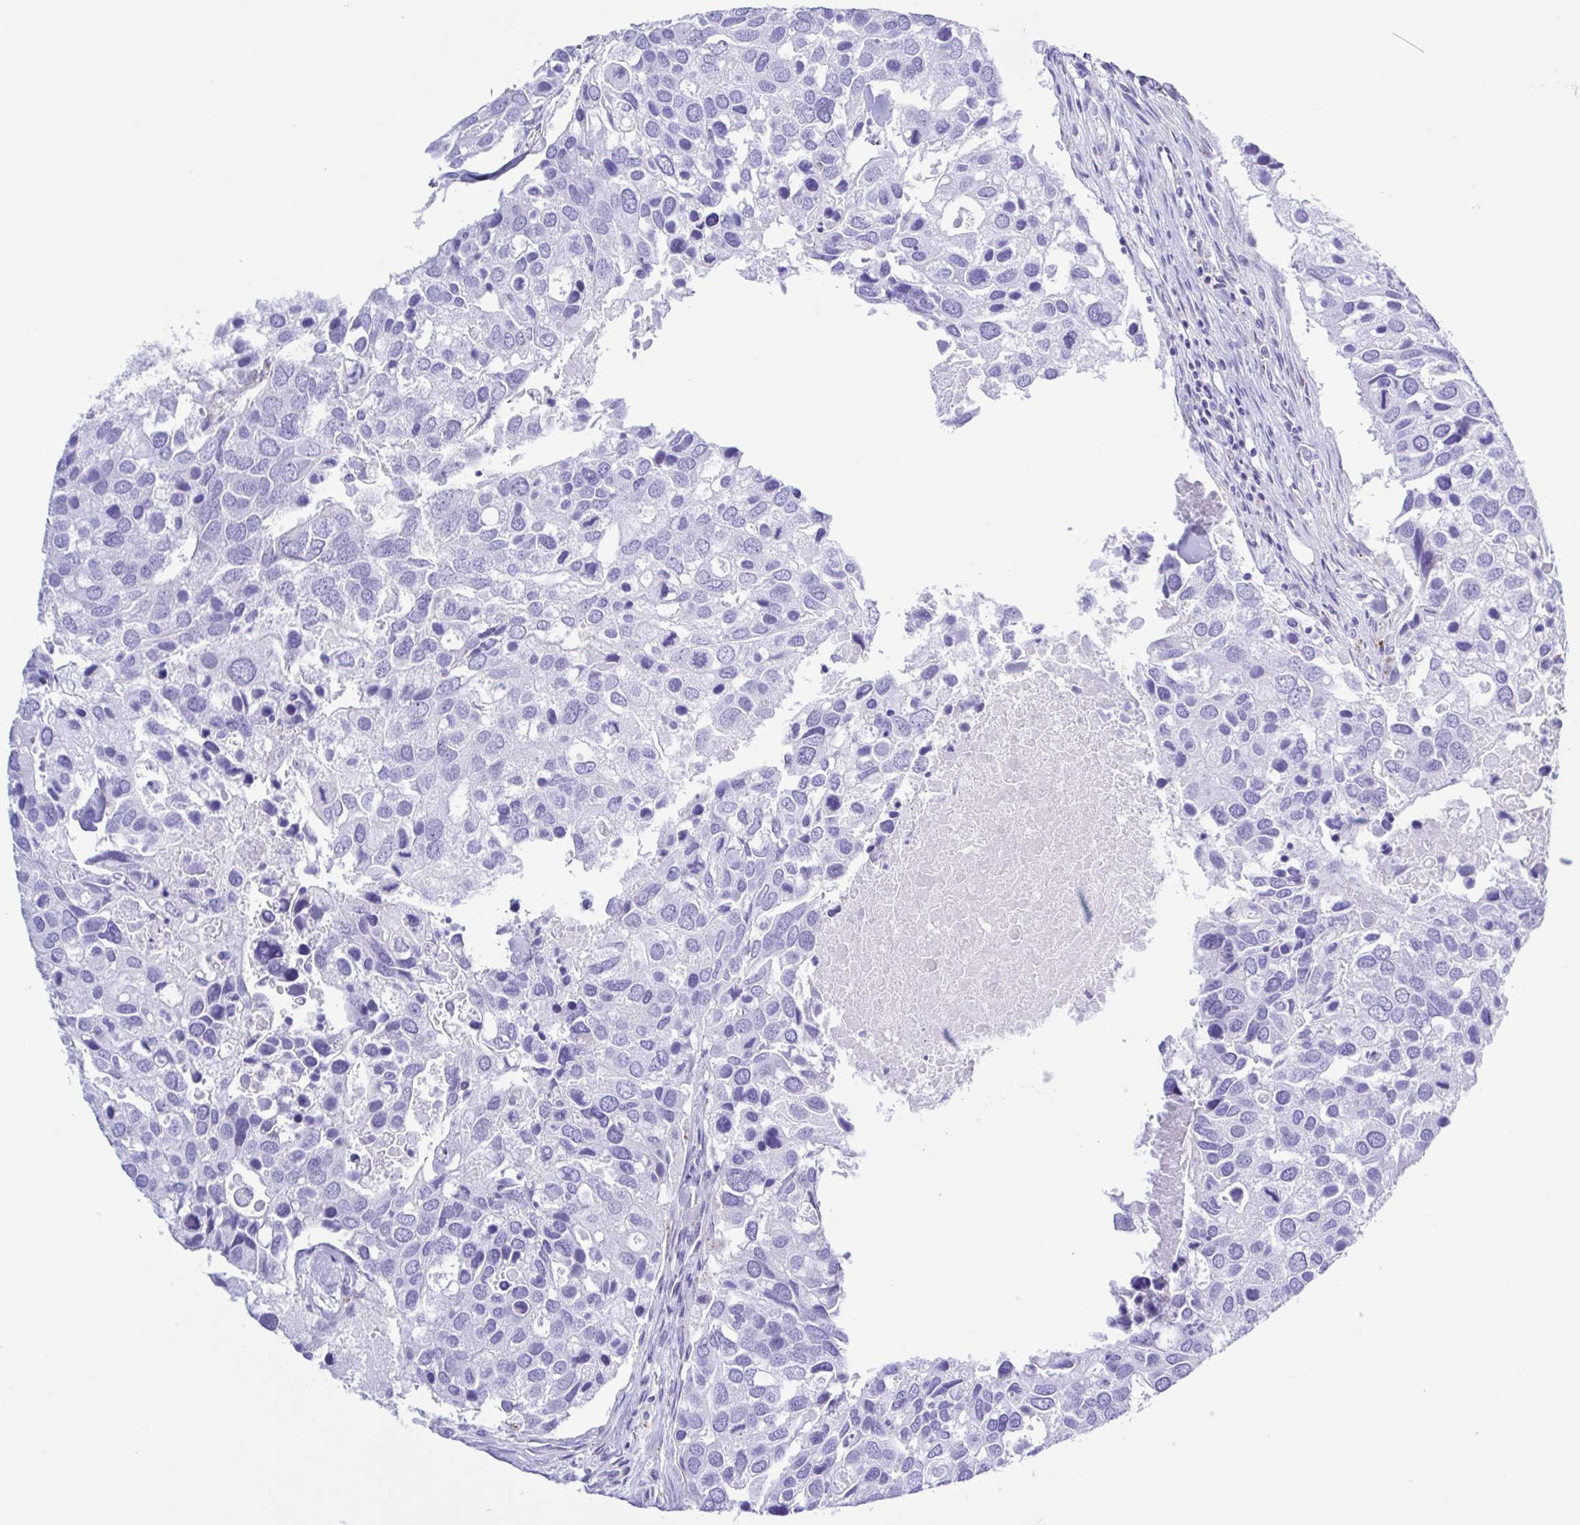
{"staining": {"intensity": "negative", "quantity": "none", "location": "none"}, "tissue": "breast cancer", "cell_type": "Tumor cells", "image_type": "cancer", "snomed": [{"axis": "morphology", "description": "Duct carcinoma"}, {"axis": "topography", "description": "Breast"}], "caption": "Tumor cells show no significant staining in breast invasive ductal carcinoma.", "gene": "GPR17", "patient": {"sex": "female", "age": 83}}